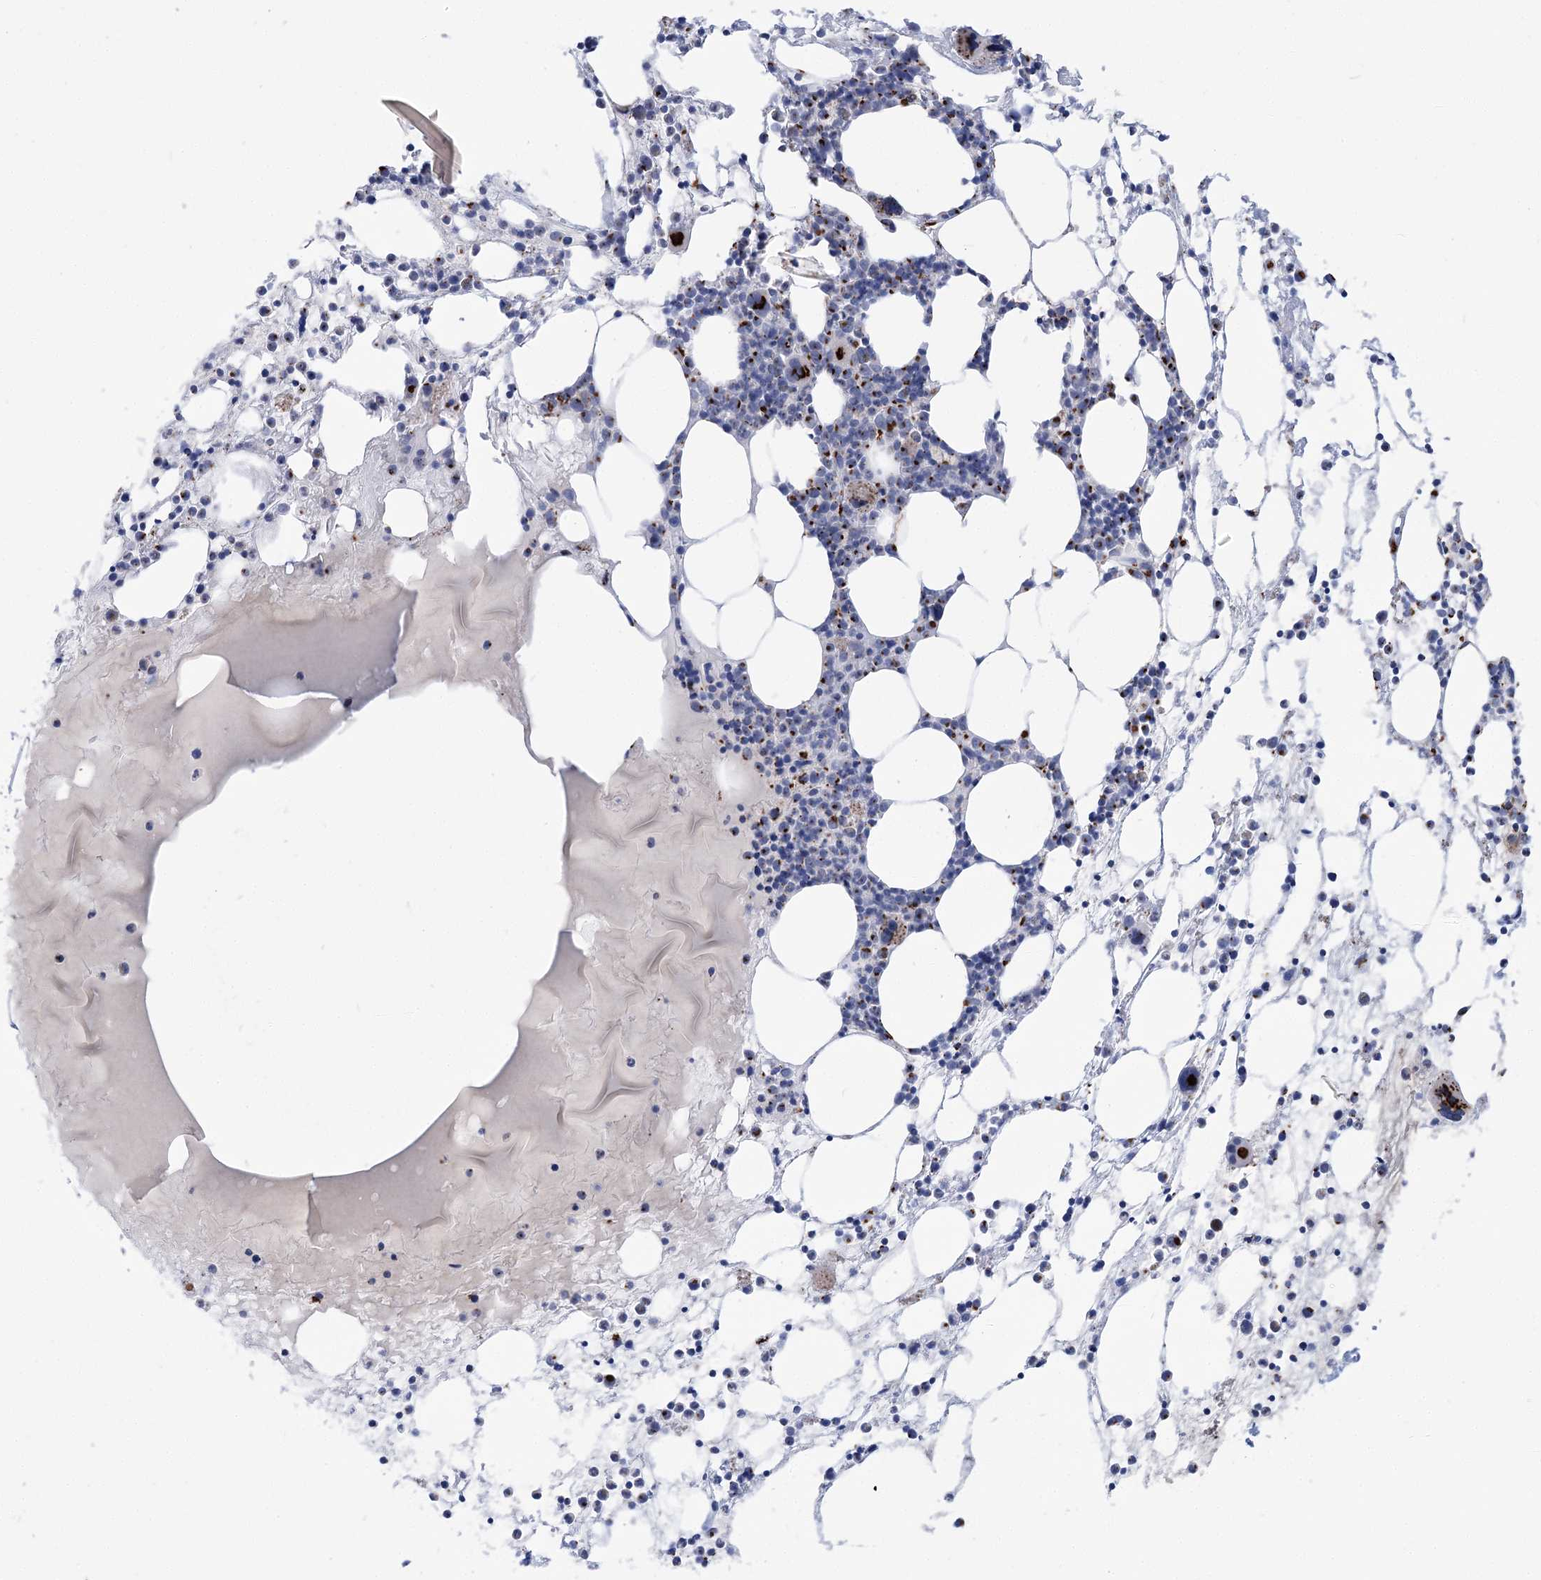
{"staining": {"intensity": "strong", "quantity": "<25%", "location": "cytoplasmic/membranous"}, "tissue": "bone marrow", "cell_type": "Hematopoietic cells", "image_type": "normal", "snomed": [{"axis": "morphology", "description": "Normal tissue, NOS"}, {"axis": "topography", "description": "Bone marrow"}], "caption": "Immunohistochemistry of benign human bone marrow reveals medium levels of strong cytoplasmic/membranous expression in approximately <25% of hematopoietic cells. (DAB (3,3'-diaminobenzidine) IHC, brown staining for protein, blue staining for nuclei).", "gene": "TMEM165", "patient": {"sex": "male", "age": 75}}